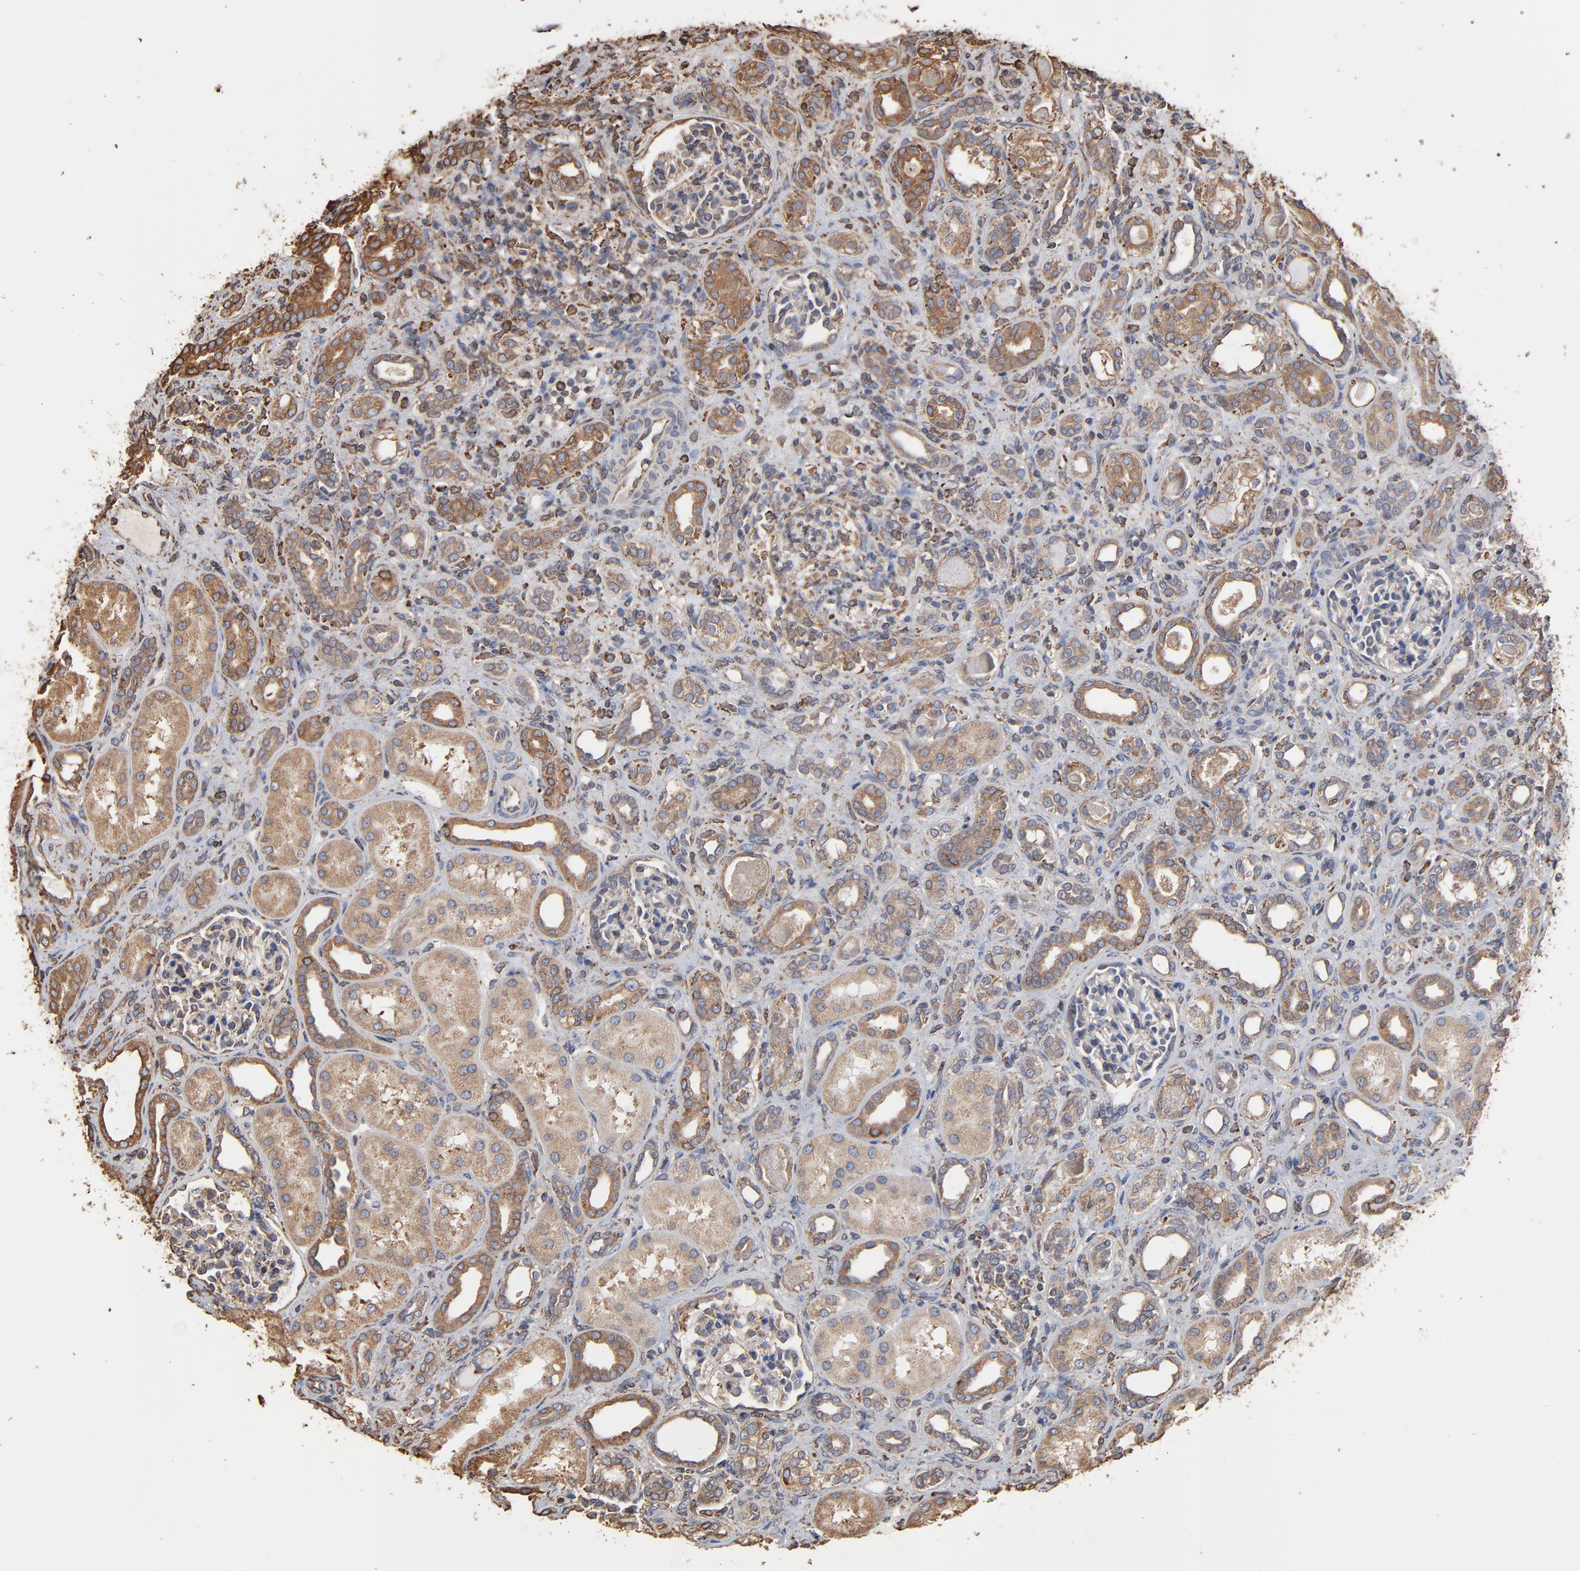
{"staining": {"intensity": "negative", "quantity": "none", "location": "none"}, "tissue": "kidney", "cell_type": "Cells in glomeruli", "image_type": "normal", "snomed": [{"axis": "morphology", "description": "Normal tissue, NOS"}, {"axis": "topography", "description": "Kidney"}], "caption": "High power microscopy photomicrograph of an immunohistochemistry histopathology image of benign kidney, revealing no significant staining in cells in glomeruli.", "gene": "PDIA3", "patient": {"sex": "male", "age": 7}}